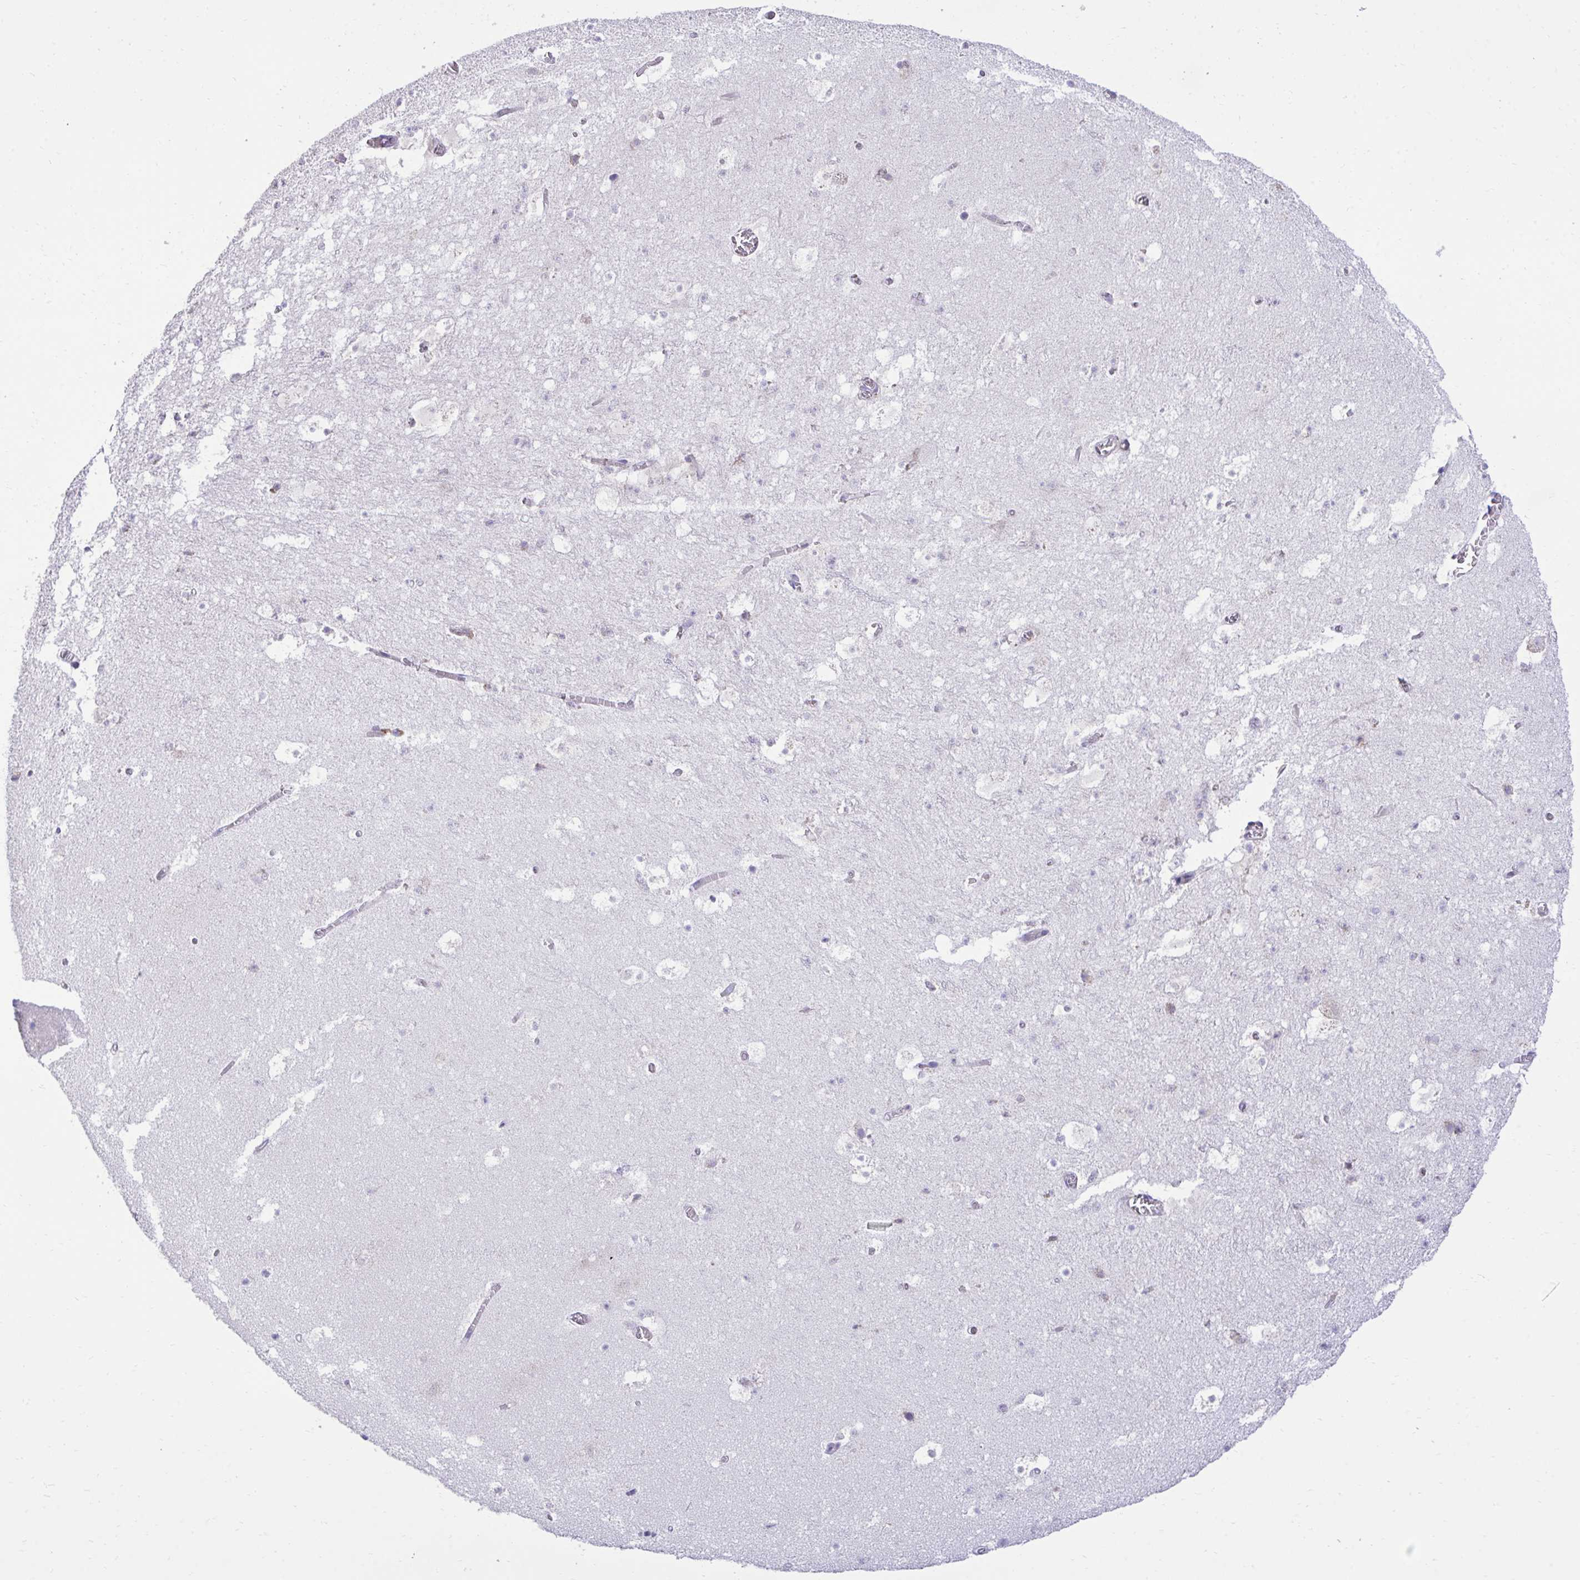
{"staining": {"intensity": "negative", "quantity": "none", "location": "none"}, "tissue": "hippocampus", "cell_type": "Glial cells", "image_type": "normal", "snomed": [{"axis": "morphology", "description": "Normal tissue, NOS"}, {"axis": "topography", "description": "Hippocampus"}], "caption": "A micrograph of human hippocampus is negative for staining in glial cells. The staining is performed using DAB brown chromogen with nuclei counter-stained in using hematoxylin.", "gene": "RPS15", "patient": {"sex": "female", "age": 42}}